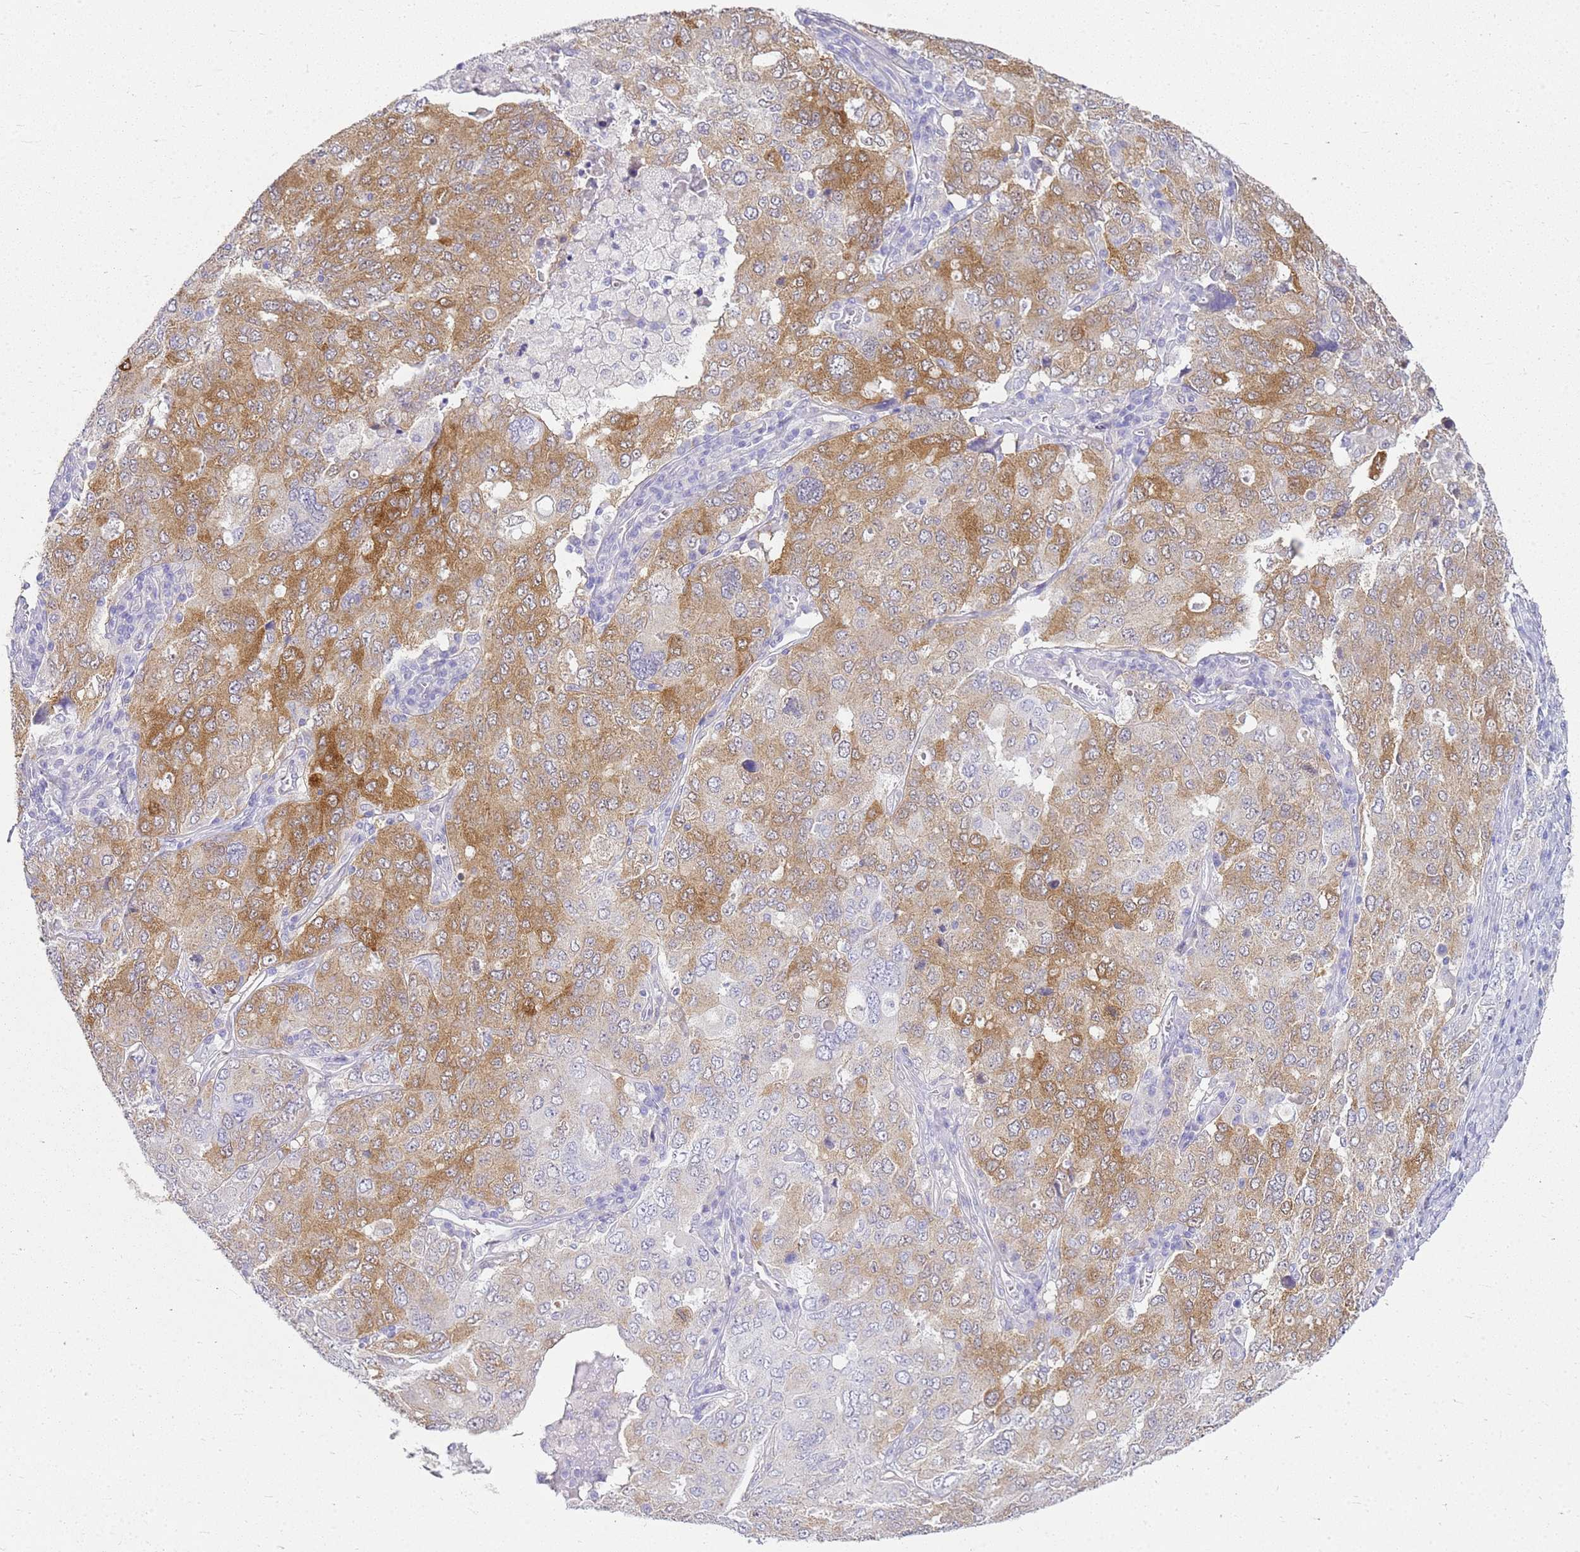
{"staining": {"intensity": "moderate", "quantity": "25%-75%", "location": "cytoplasmic/membranous"}, "tissue": "ovarian cancer", "cell_type": "Tumor cells", "image_type": "cancer", "snomed": [{"axis": "morphology", "description": "Carcinoma, endometroid"}, {"axis": "topography", "description": "Ovary"}], "caption": "Protein expression analysis of human endometroid carcinoma (ovarian) reveals moderate cytoplasmic/membranous staining in approximately 25%-75% of tumor cells. (DAB (3,3'-diaminobenzidine) IHC, brown staining for protein, blue staining for nuclei).", "gene": "HSPB1", "patient": {"sex": "female", "age": 62}}